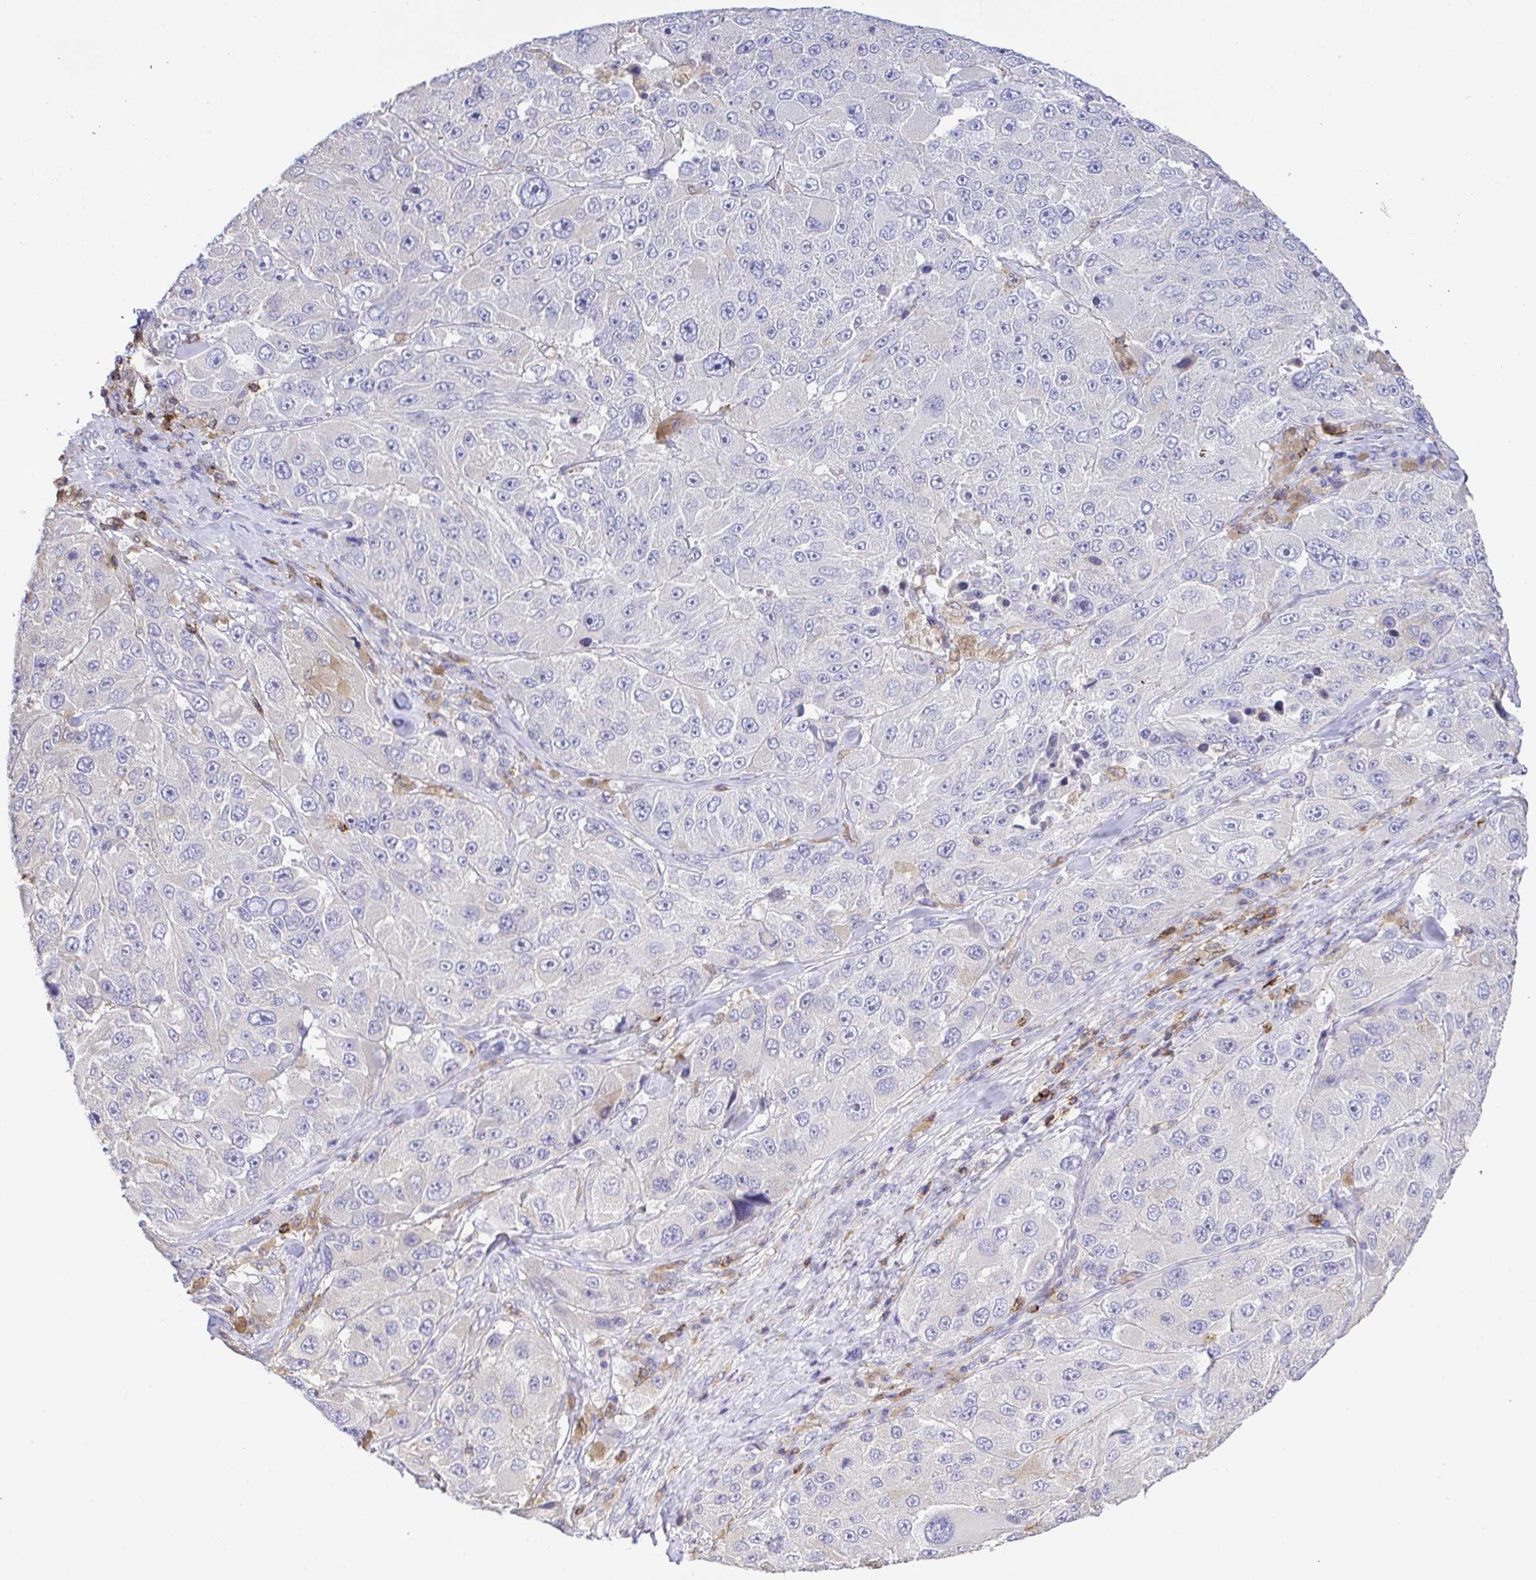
{"staining": {"intensity": "negative", "quantity": "none", "location": "none"}, "tissue": "melanoma", "cell_type": "Tumor cells", "image_type": "cancer", "snomed": [{"axis": "morphology", "description": "Malignant melanoma, Metastatic site"}, {"axis": "topography", "description": "Lymph node"}], "caption": "Malignant melanoma (metastatic site) stained for a protein using immunohistochemistry (IHC) demonstrates no staining tumor cells.", "gene": "SKAP1", "patient": {"sex": "male", "age": 62}}